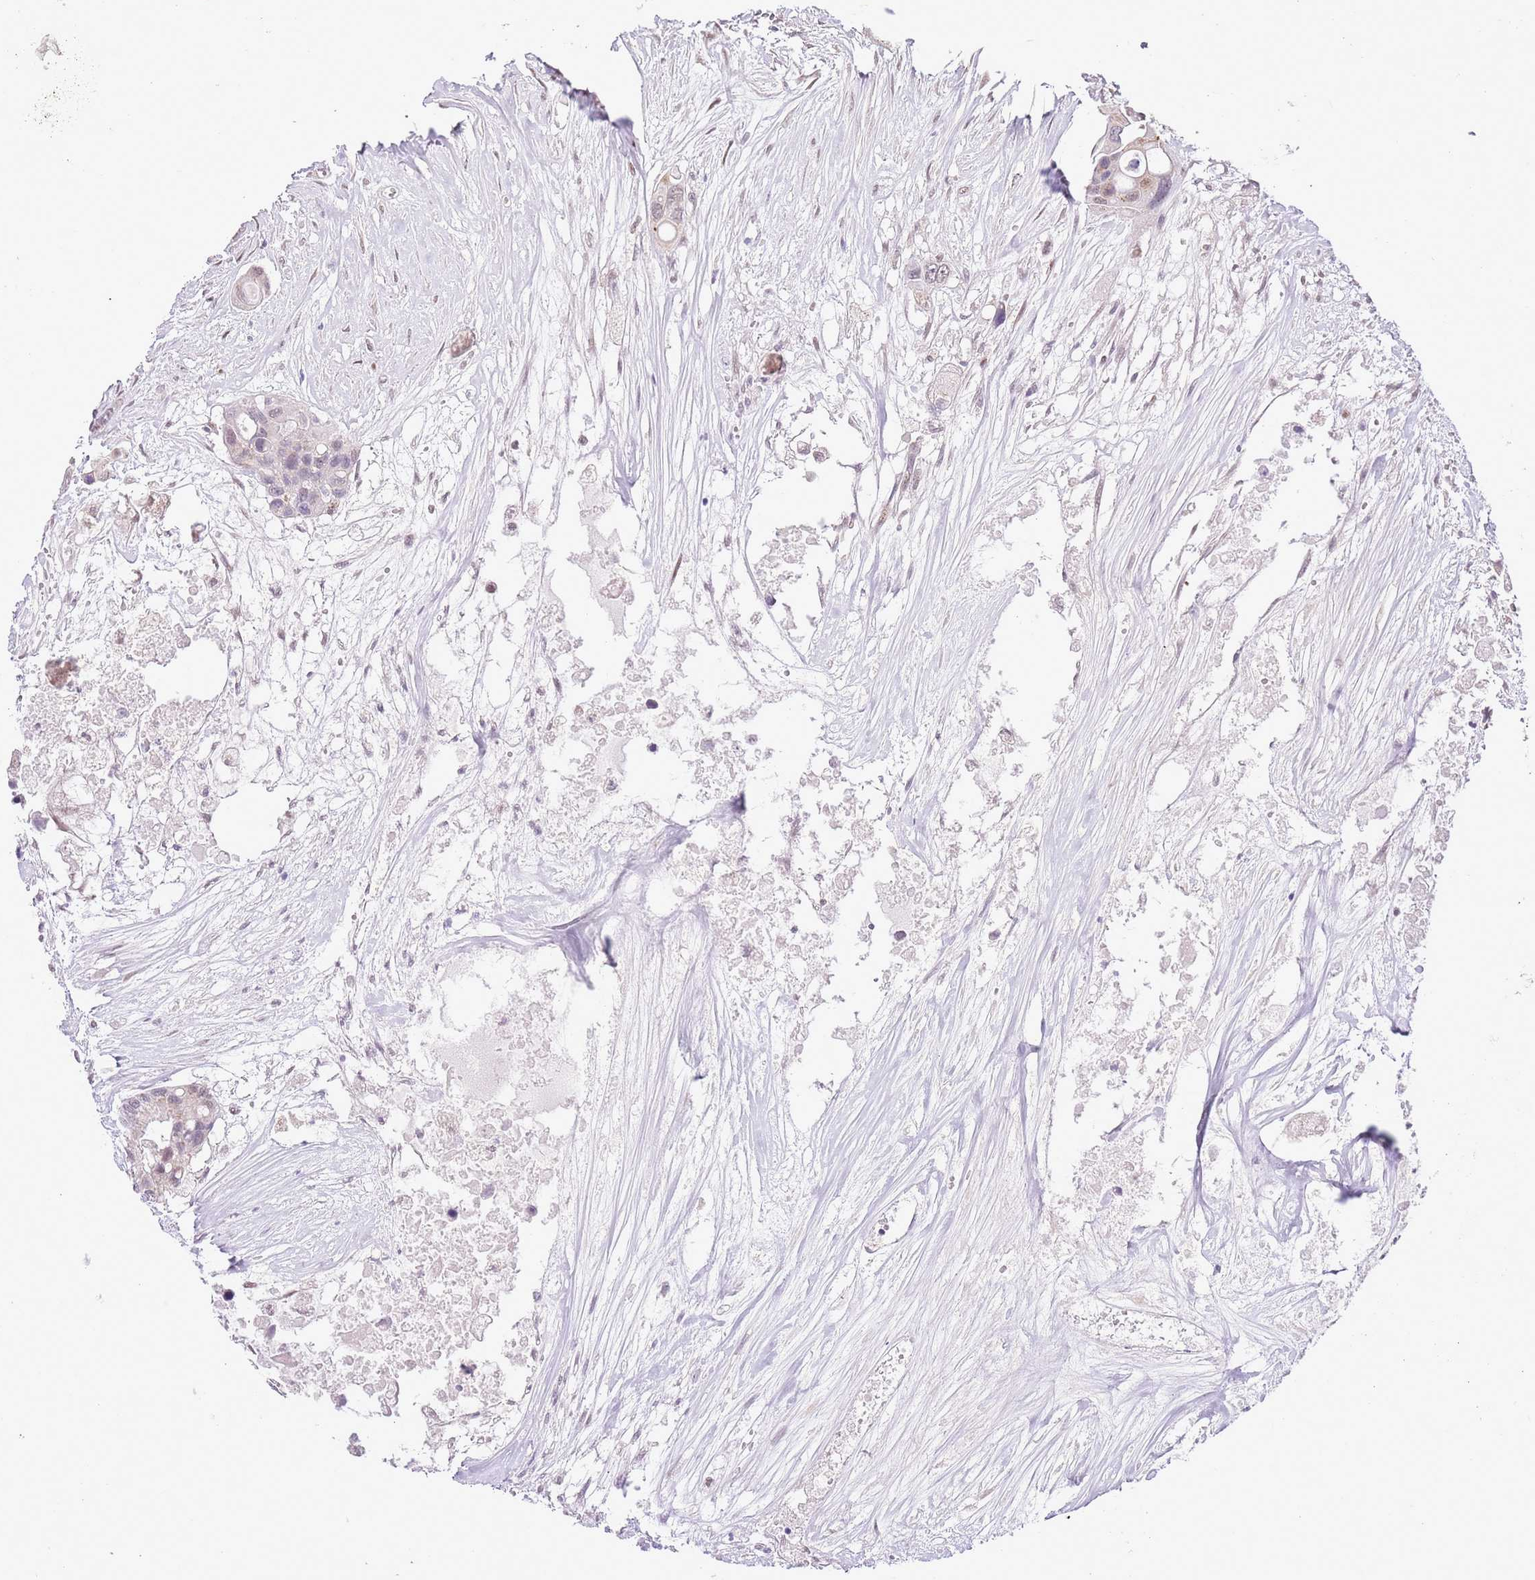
{"staining": {"intensity": "moderate", "quantity": "<25%", "location": "cytoplasmic/membranous"}, "tissue": "colorectal cancer", "cell_type": "Tumor cells", "image_type": "cancer", "snomed": [{"axis": "morphology", "description": "Adenocarcinoma, NOS"}, {"axis": "topography", "description": "Colon"}], "caption": "The micrograph reveals a brown stain indicating the presence of a protein in the cytoplasmic/membranous of tumor cells in colorectal cancer.", "gene": "NACC2", "patient": {"sex": "male", "age": 77}}